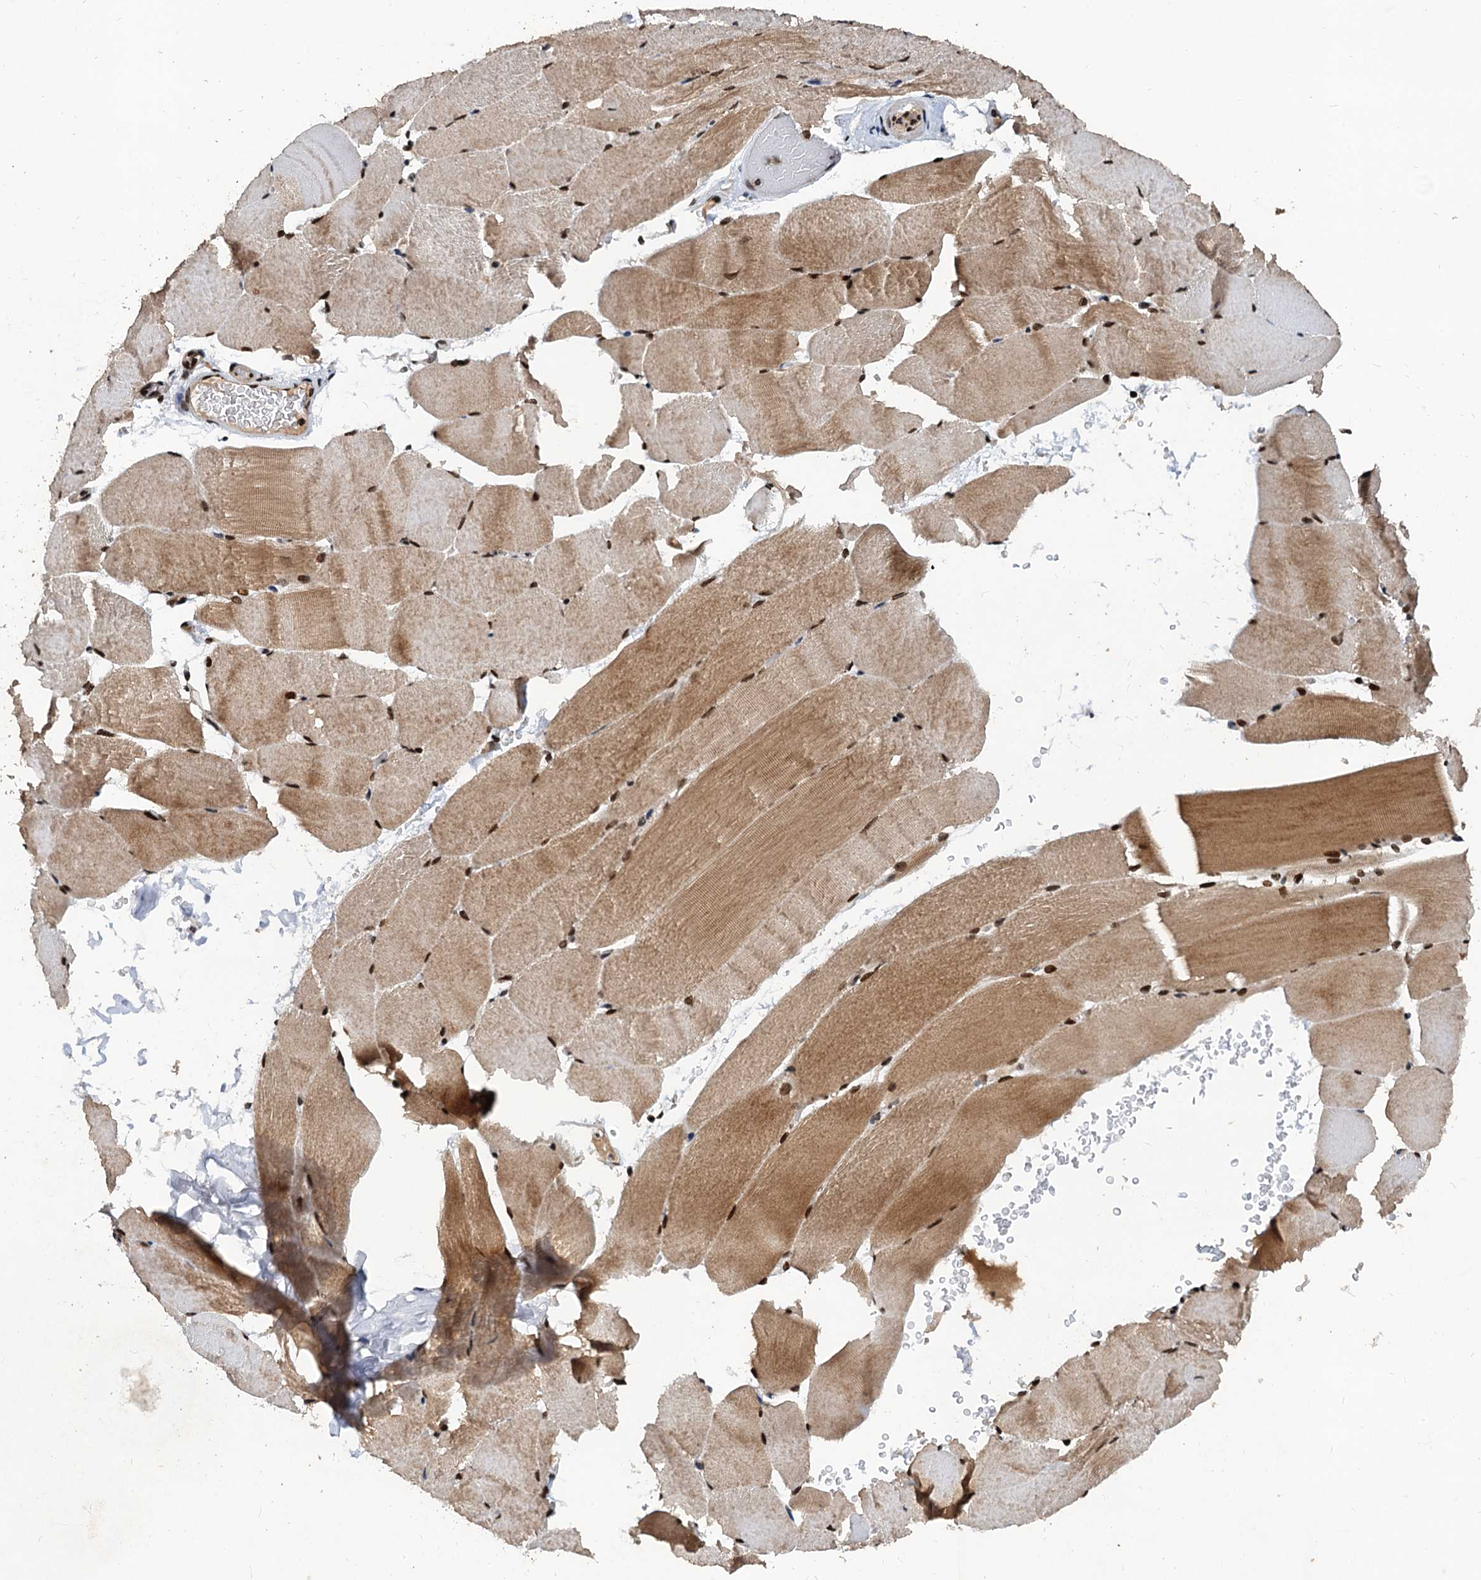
{"staining": {"intensity": "moderate", "quantity": ">75%", "location": "cytoplasmic/membranous,nuclear"}, "tissue": "skeletal muscle", "cell_type": "Myocytes", "image_type": "normal", "snomed": [{"axis": "morphology", "description": "Normal tissue, NOS"}, {"axis": "topography", "description": "Skeletal muscle"}, {"axis": "topography", "description": "Parathyroid gland"}], "caption": "Human skeletal muscle stained with a brown dye shows moderate cytoplasmic/membranous,nuclear positive staining in about >75% of myocytes.", "gene": "FAM217B", "patient": {"sex": "female", "age": 37}}